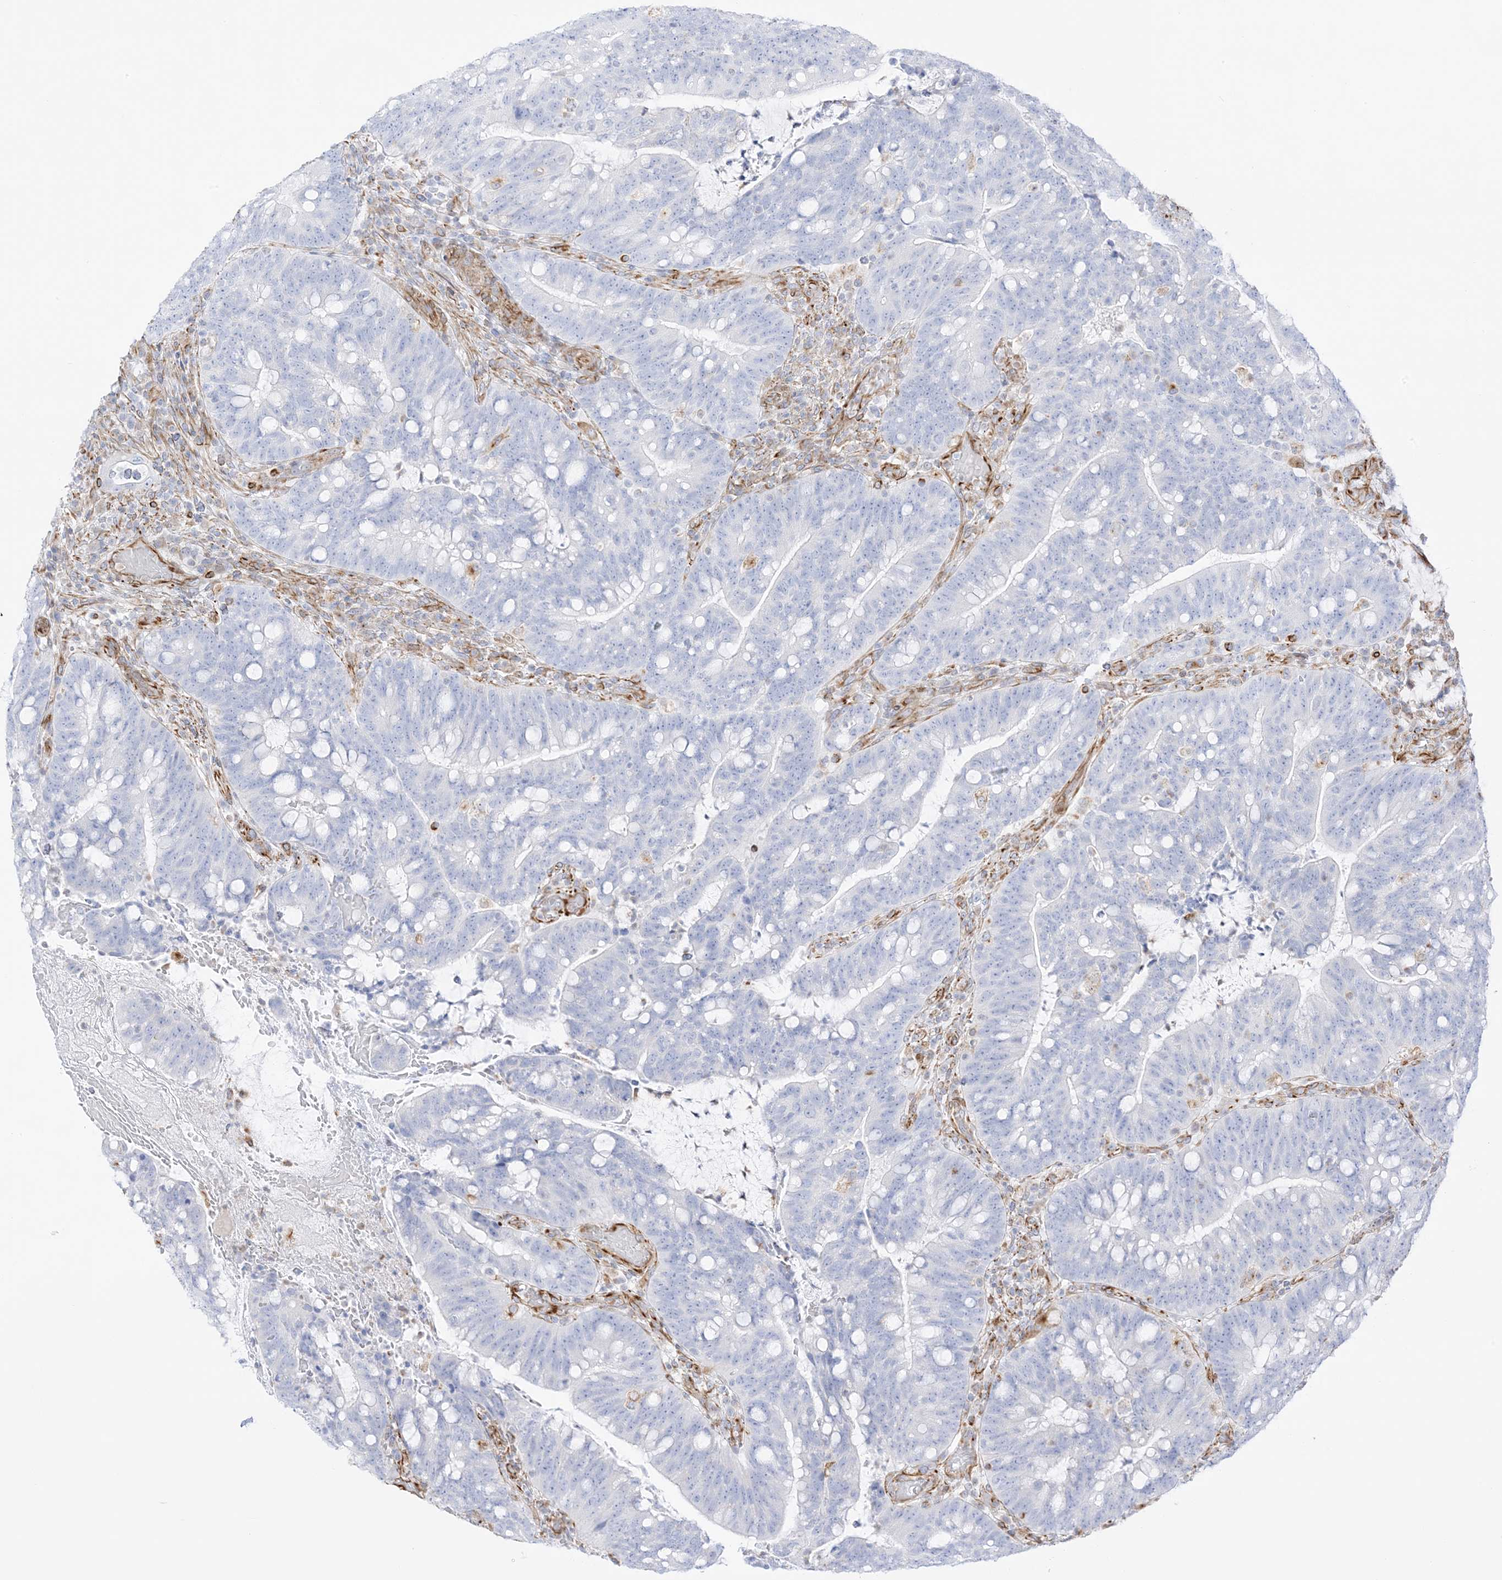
{"staining": {"intensity": "negative", "quantity": "none", "location": "none"}, "tissue": "colorectal cancer", "cell_type": "Tumor cells", "image_type": "cancer", "snomed": [{"axis": "morphology", "description": "Adenocarcinoma, NOS"}, {"axis": "topography", "description": "Colon"}], "caption": "Colorectal cancer was stained to show a protein in brown. There is no significant staining in tumor cells.", "gene": "PID1", "patient": {"sex": "female", "age": 66}}